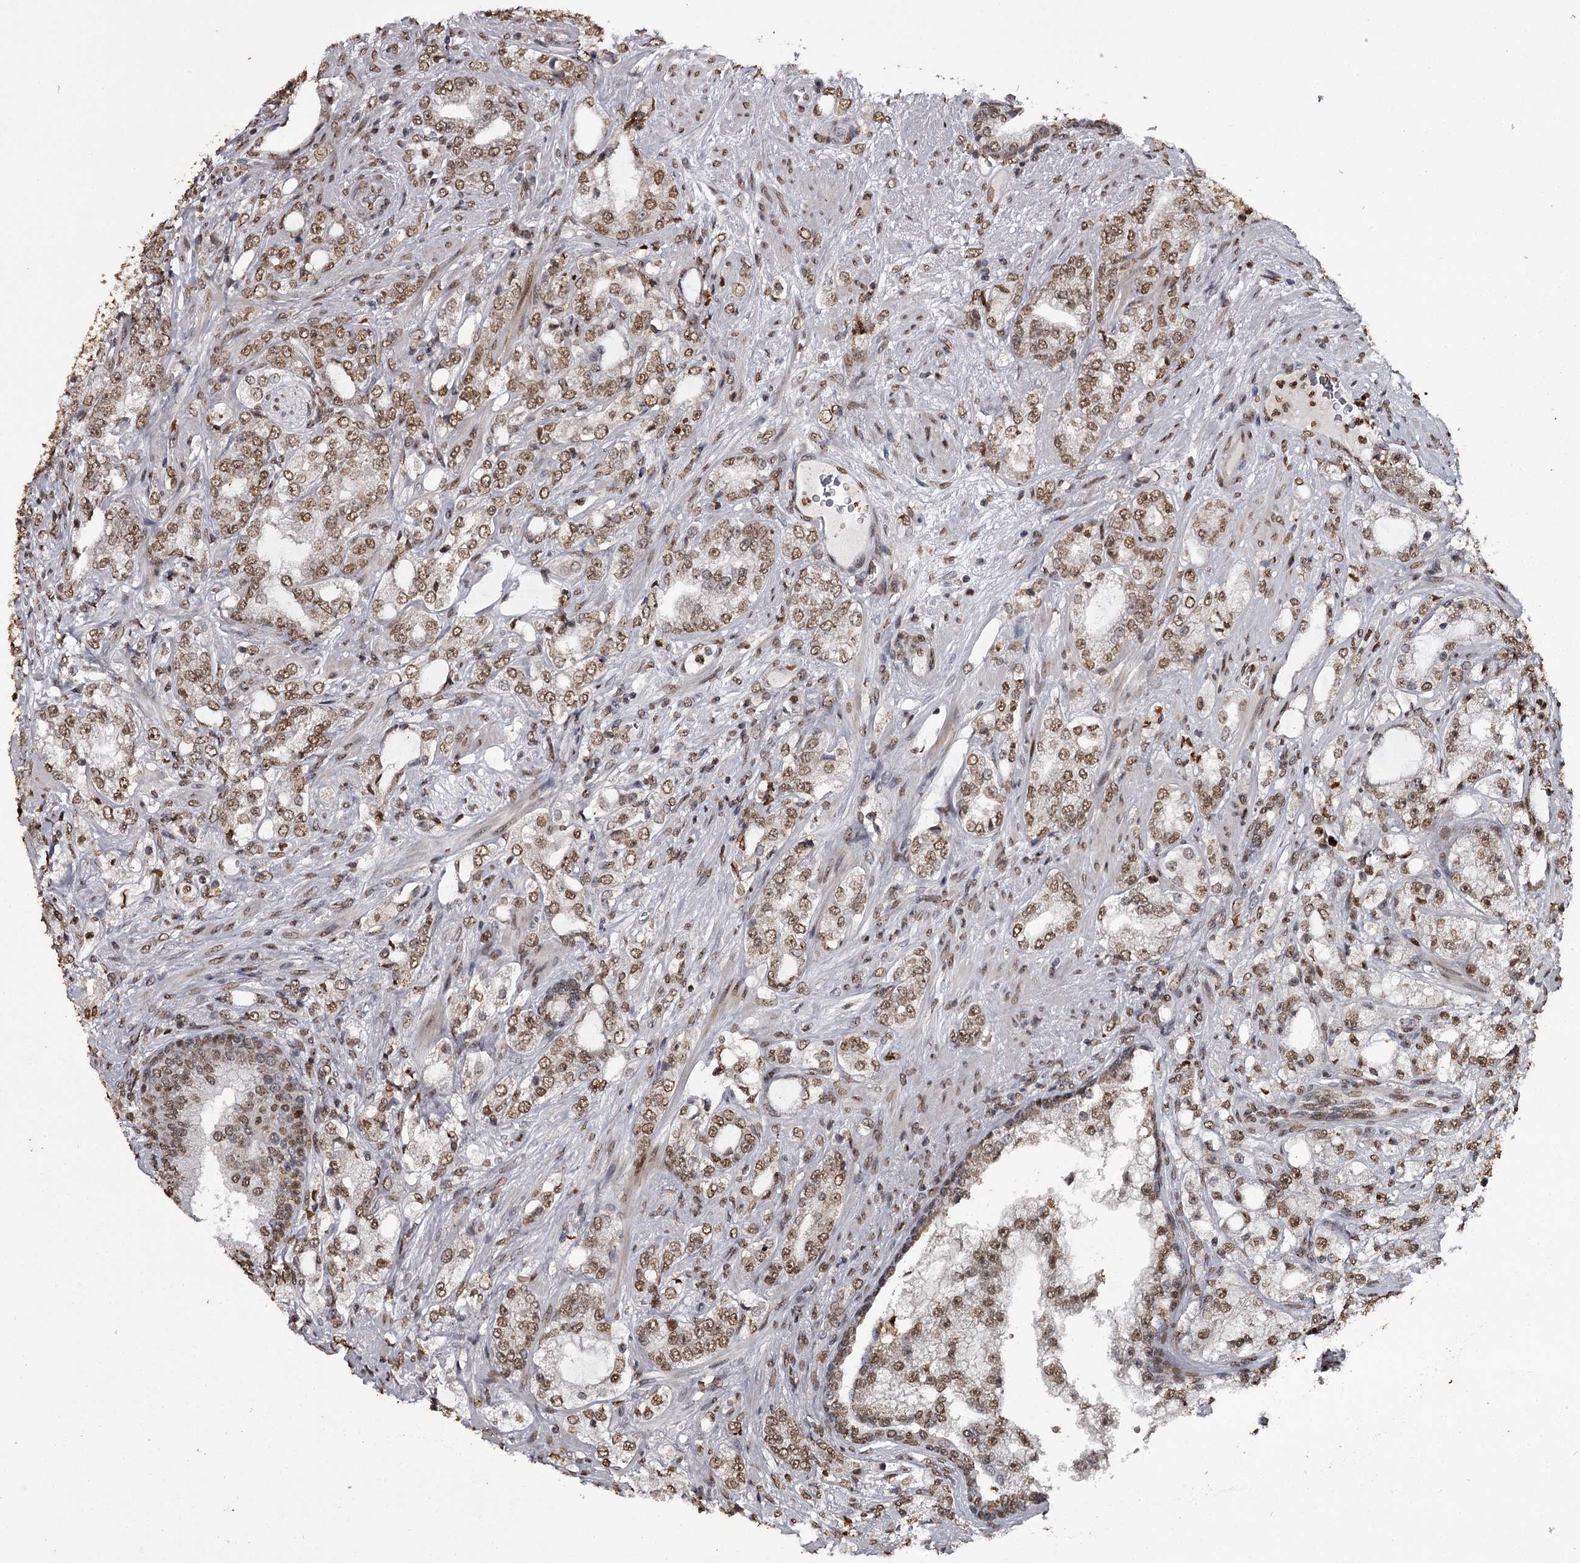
{"staining": {"intensity": "moderate", "quantity": ">75%", "location": "nuclear"}, "tissue": "prostate cancer", "cell_type": "Tumor cells", "image_type": "cancer", "snomed": [{"axis": "morphology", "description": "Adenocarcinoma, High grade"}, {"axis": "topography", "description": "Prostate"}], "caption": "Immunohistochemical staining of human prostate cancer (high-grade adenocarcinoma) demonstrates medium levels of moderate nuclear protein positivity in approximately >75% of tumor cells.", "gene": "THYN1", "patient": {"sex": "male", "age": 64}}